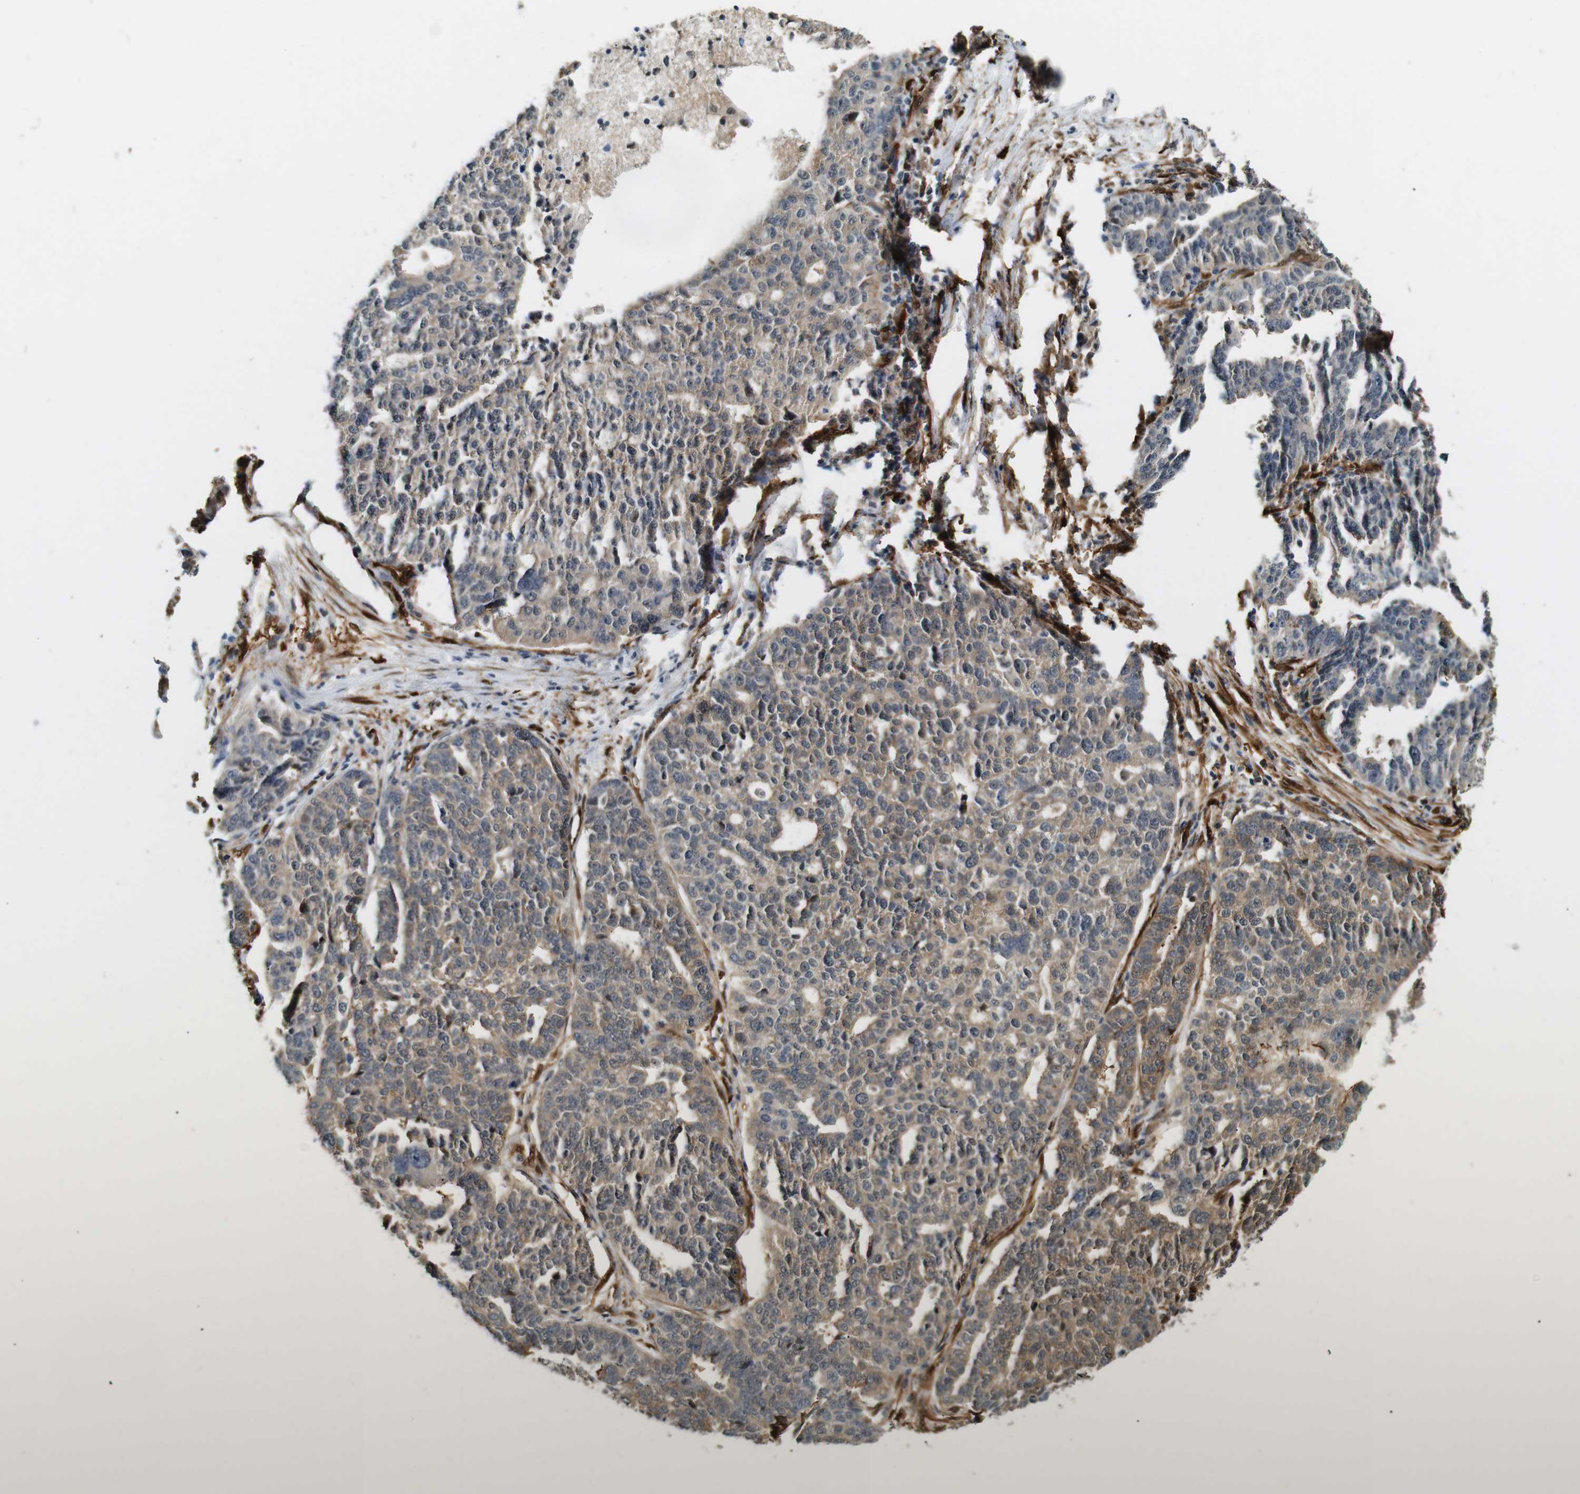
{"staining": {"intensity": "weak", "quantity": ">75%", "location": "cytoplasmic/membranous"}, "tissue": "ovarian cancer", "cell_type": "Tumor cells", "image_type": "cancer", "snomed": [{"axis": "morphology", "description": "Cystadenocarcinoma, serous, NOS"}, {"axis": "topography", "description": "Ovary"}], "caption": "Ovarian cancer was stained to show a protein in brown. There is low levels of weak cytoplasmic/membranous expression in about >75% of tumor cells. The staining is performed using DAB brown chromogen to label protein expression. The nuclei are counter-stained blue using hematoxylin.", "gene": "LXN", "patient": {"sex": "female", "age": 59}}